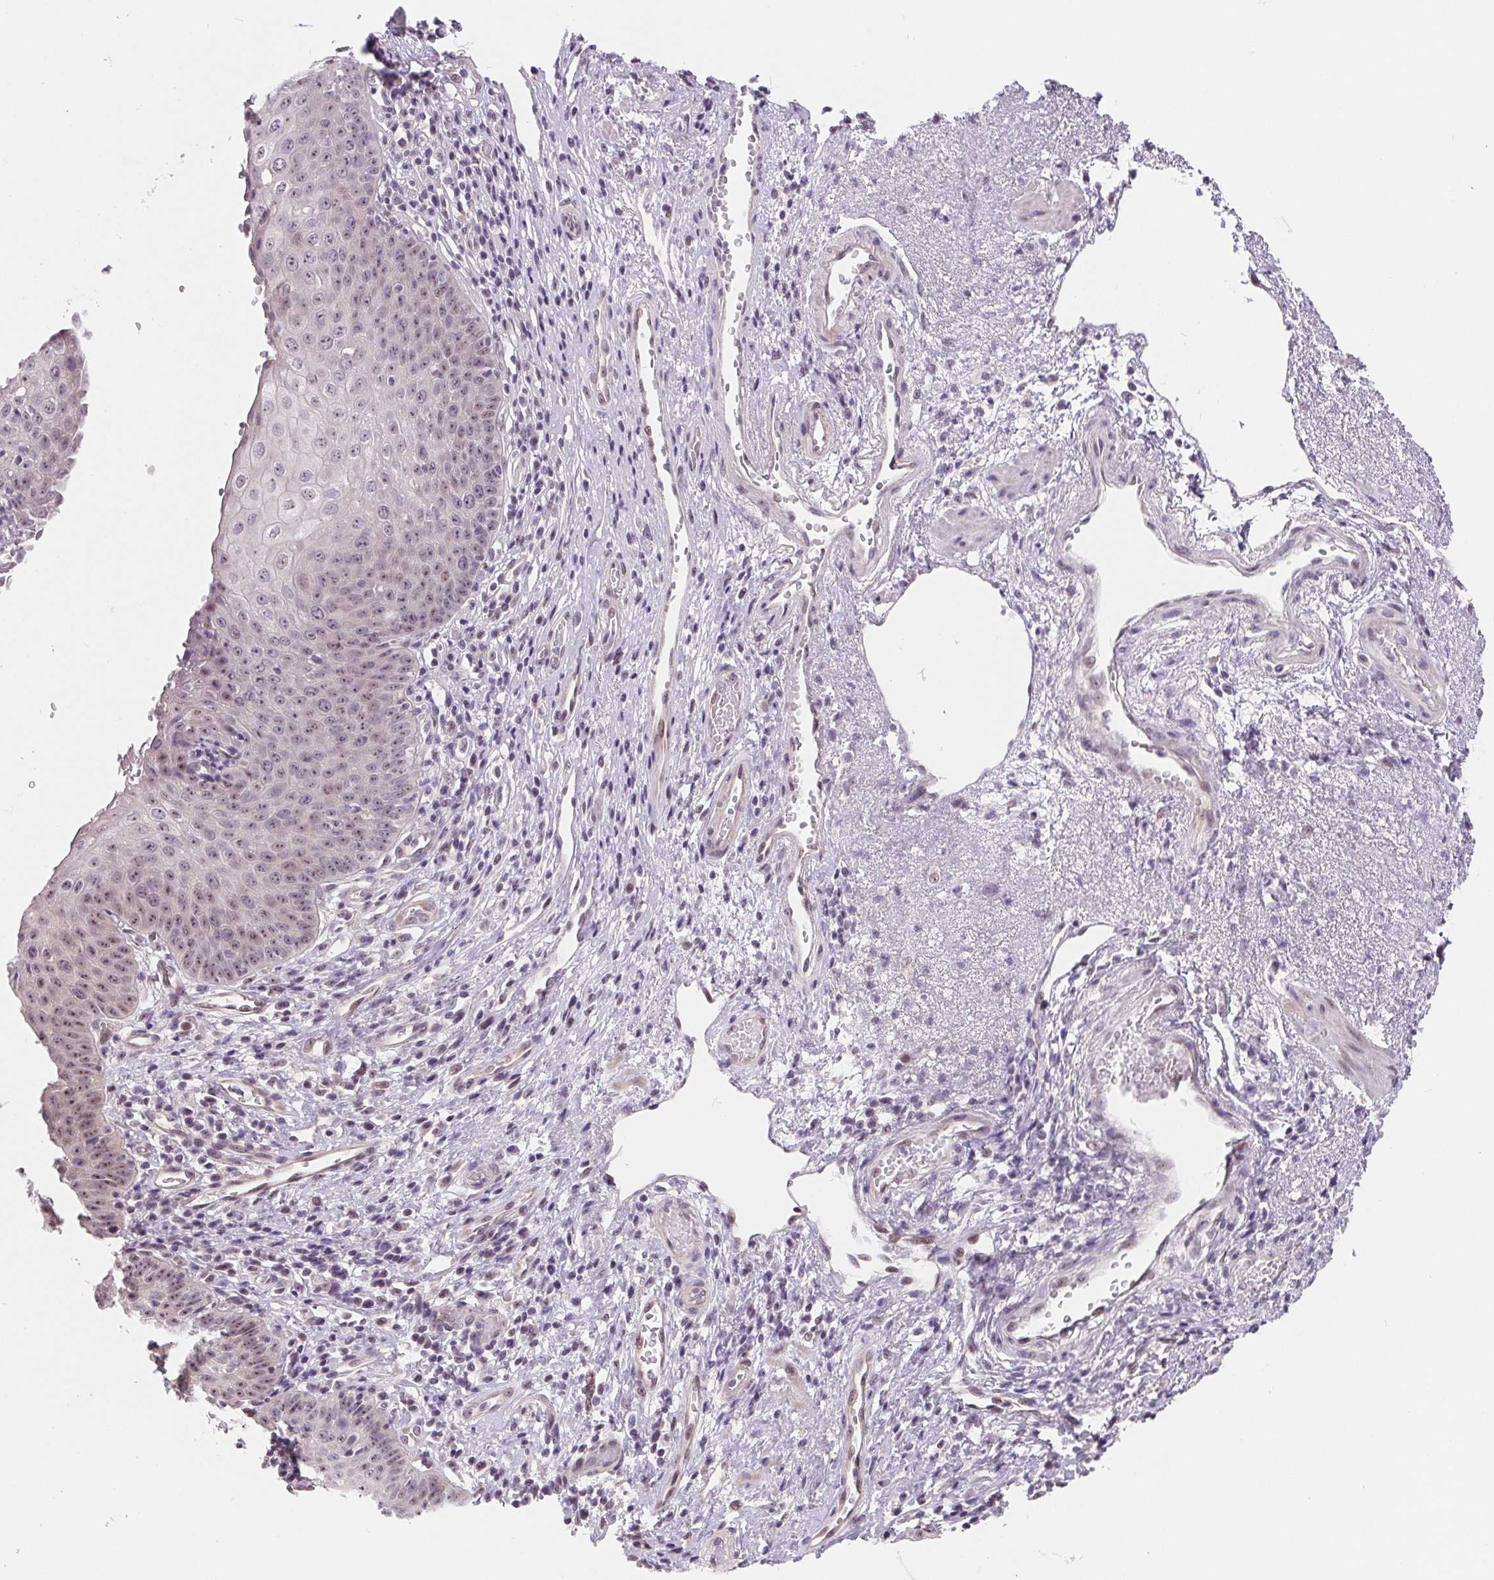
{"staining": {"intensity": "moderate", "quantity": "25%-75%", "location": "nuclear"}, "tissue": "esophagus", "cell_type": "Squamous epithelial cells", "image_type": "normal", "snomed": [{"axis": "morphology", "description": "Normal tissue, NOS"}, {"axis": "topography", "description": "Esophagus"}], "caption": "Immunohistochemical staining of normal esophagus shows 25%-75% levels of moderate nuclear protein staining in approximately 25%-75% of squamous epithelial cells.", "gene": "LCA5L", "patient": {"sex": "male", "age": 71}}